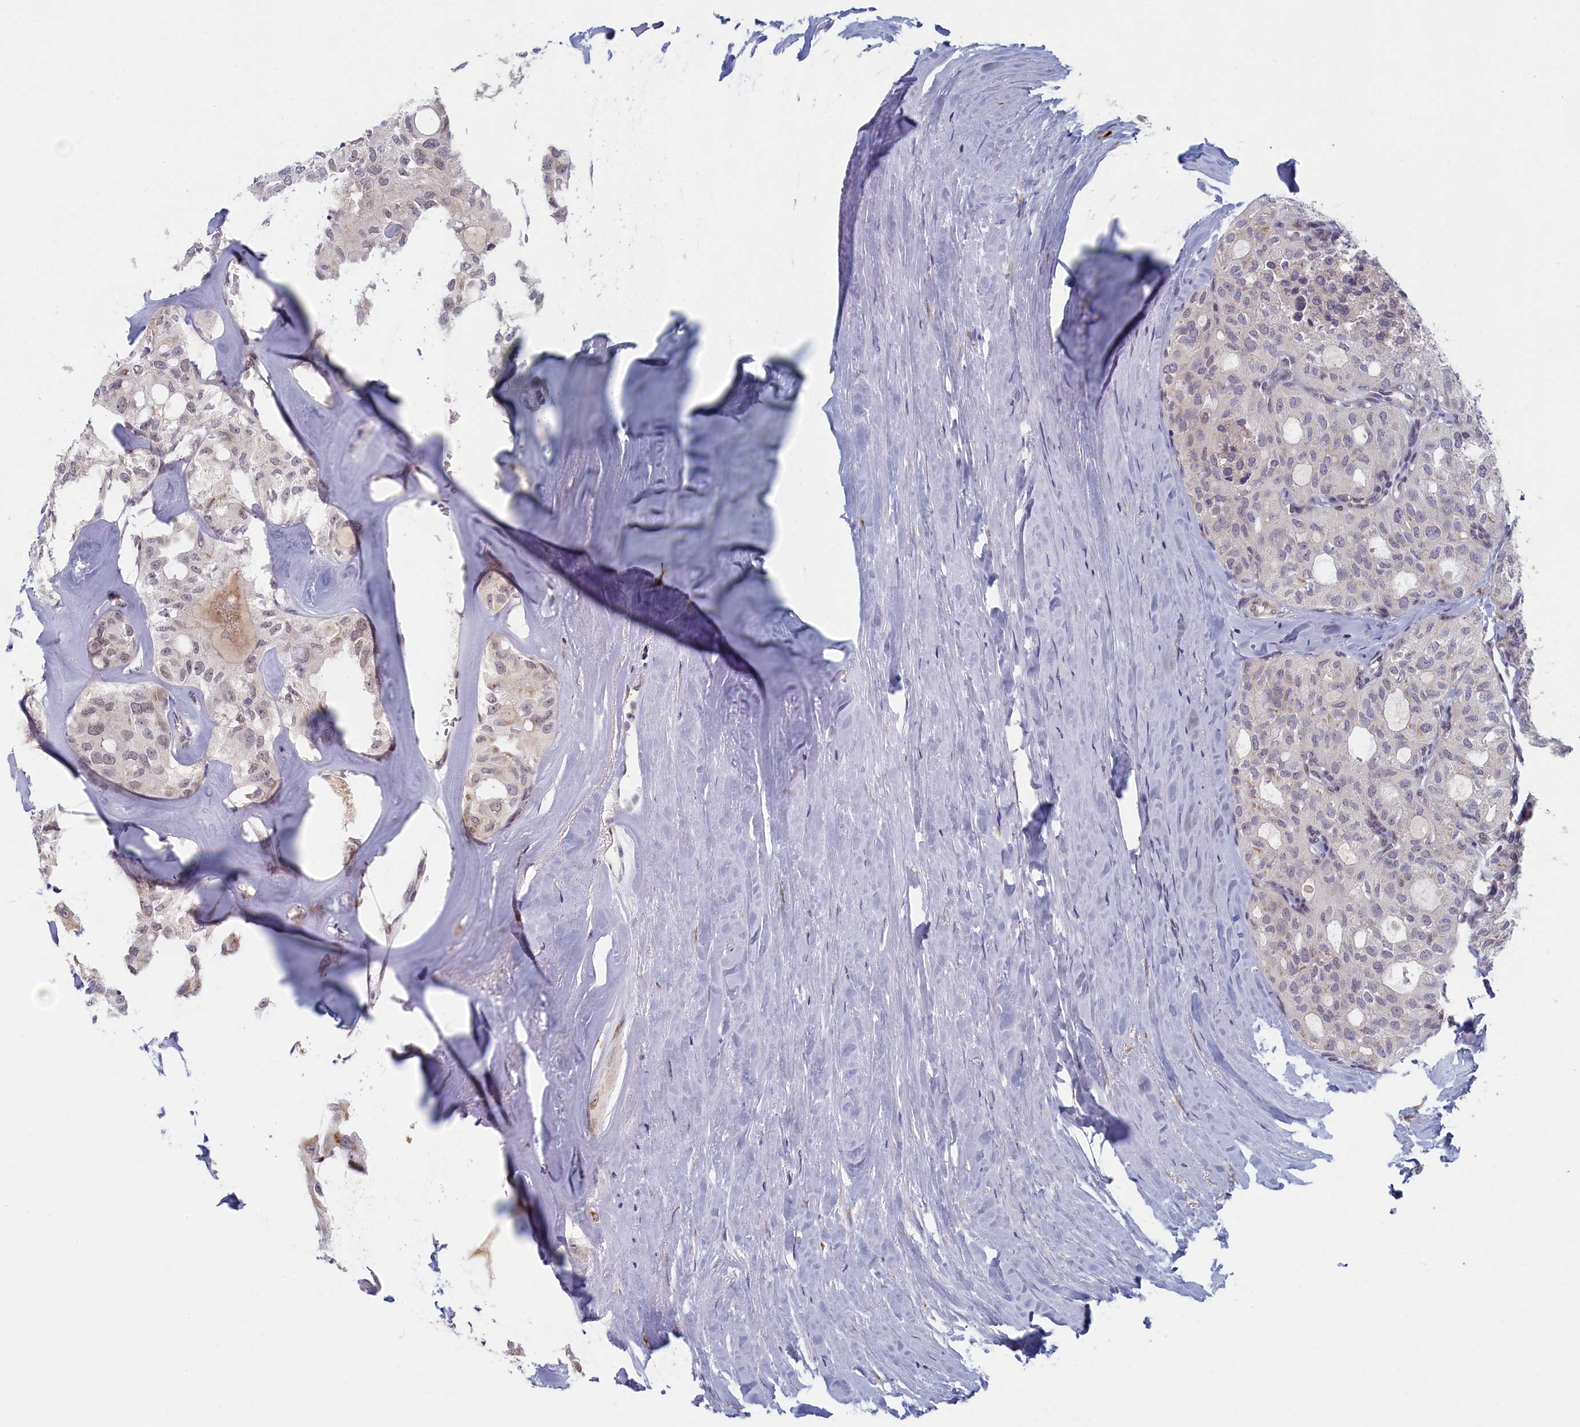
{"staining": {"intensity": "weak", "quantity": "<25%", "location": "nuclear"}, "tissue": "thyroid cancer", "cell_type": "Tumor cells", "image_type": "cancer", "snomed": [{"axis": "morphology", "description": "Follicular adenoma carcinoma, NOS"}, {"axis": "topography", "description": "Thyroid gland"}], "caption": "Human follicular adenoma carcinoma (thyroid) stained for a protein using immunohistochemistry shows no staining in tumor cells.", "gene": "DNAJC17", "patient": {"sex": "male", "age": 75}}